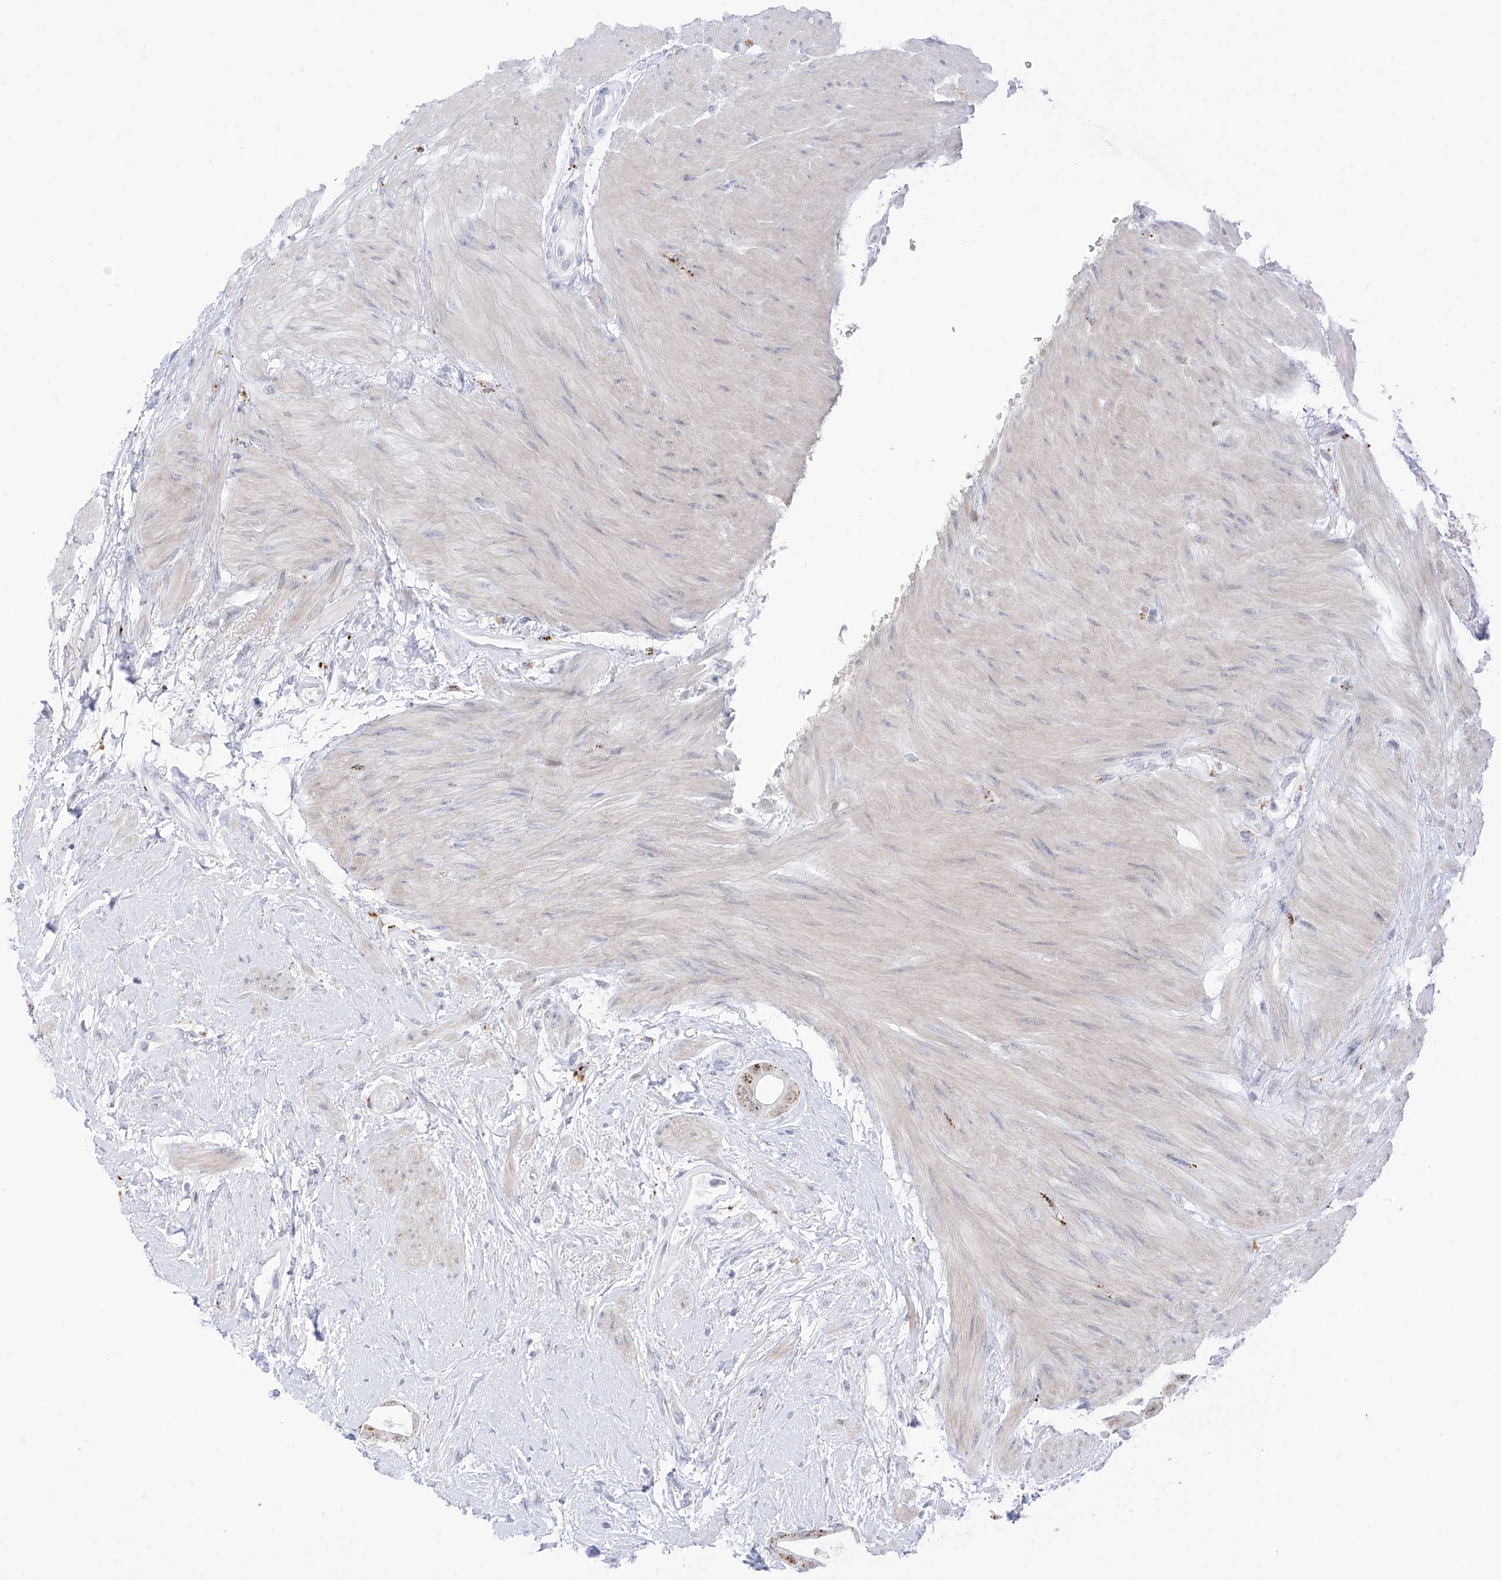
{"staining": {"intensity": "moderate", "quantity": ">75%", "location": "cytoplasmic/membranous"}, "tissue": "colorectal cancer", "cell_type": "Tumor cells", "image_type": "cancer", "snomed": [{"axis": "morphology", "description": "Adenocarcinoma, NOS"}, {"axis": "topography", "description": "Rectum"}], "caption": "Colorectal cancer stained with immunohistochemistry (IHC) shows moderate cytoplasmic/membranous staining in approximately >75% of tumor cells.", "gene": "PSPH", "patient": {"sex": "male", "age": 51}}